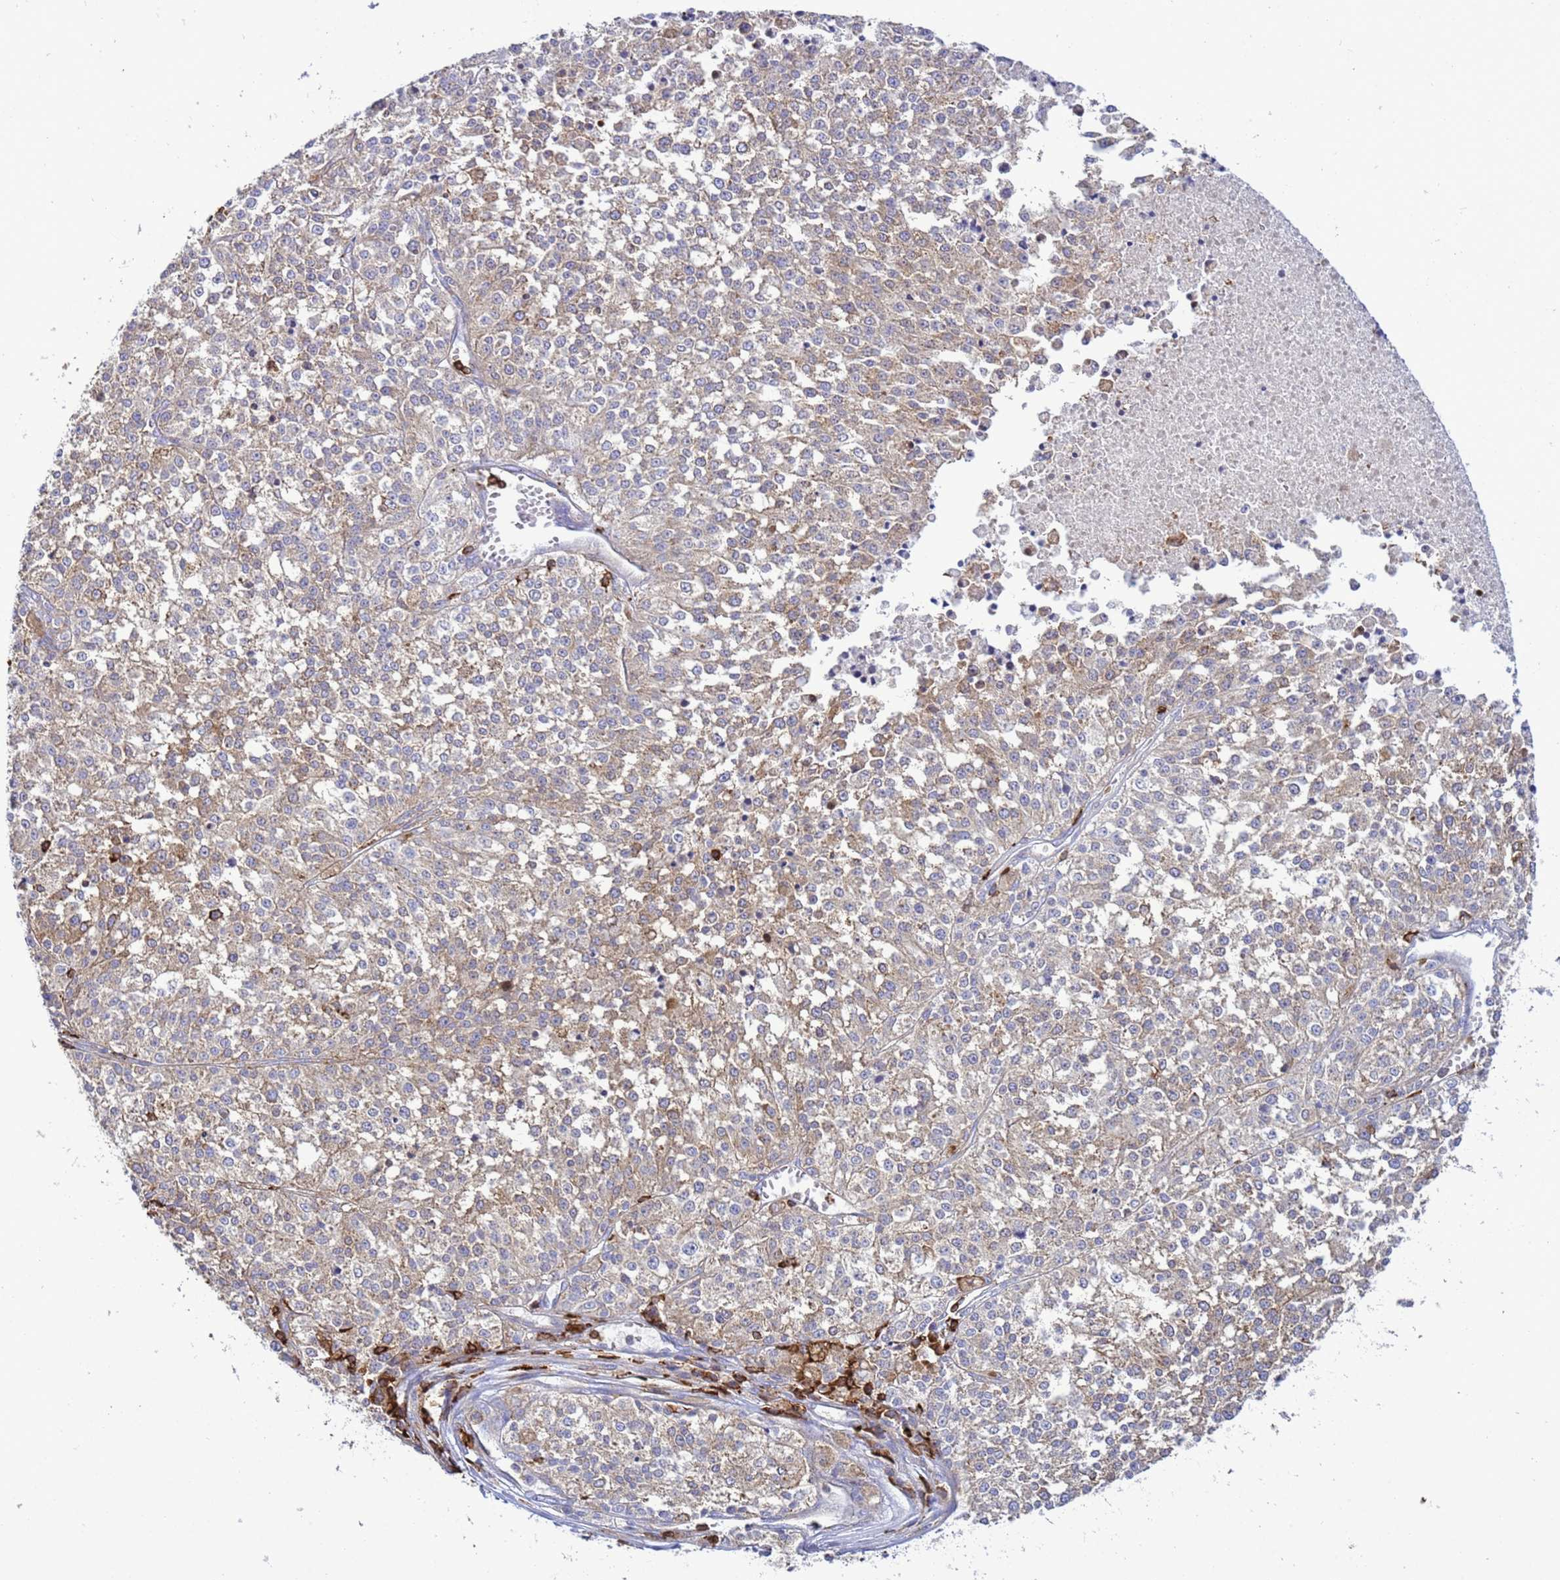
{"staining": {"intensity": "weak", "quantity": "<25%", "location": "cytoplasmic/membranous"}, "tissue": "melanoma", "cell_type": "Tumor cells", "image_type": "cancer", "snomed": [{"axis": "morphology", "description": "Malignant melanoma, NOS"}, {"axis": "topography", "description": "Skin"}], "caption": "There is no significant positivity in tumor cells of melanoma.", "gene": "EZR", "patient": {"sex": "female", "age": 64}}